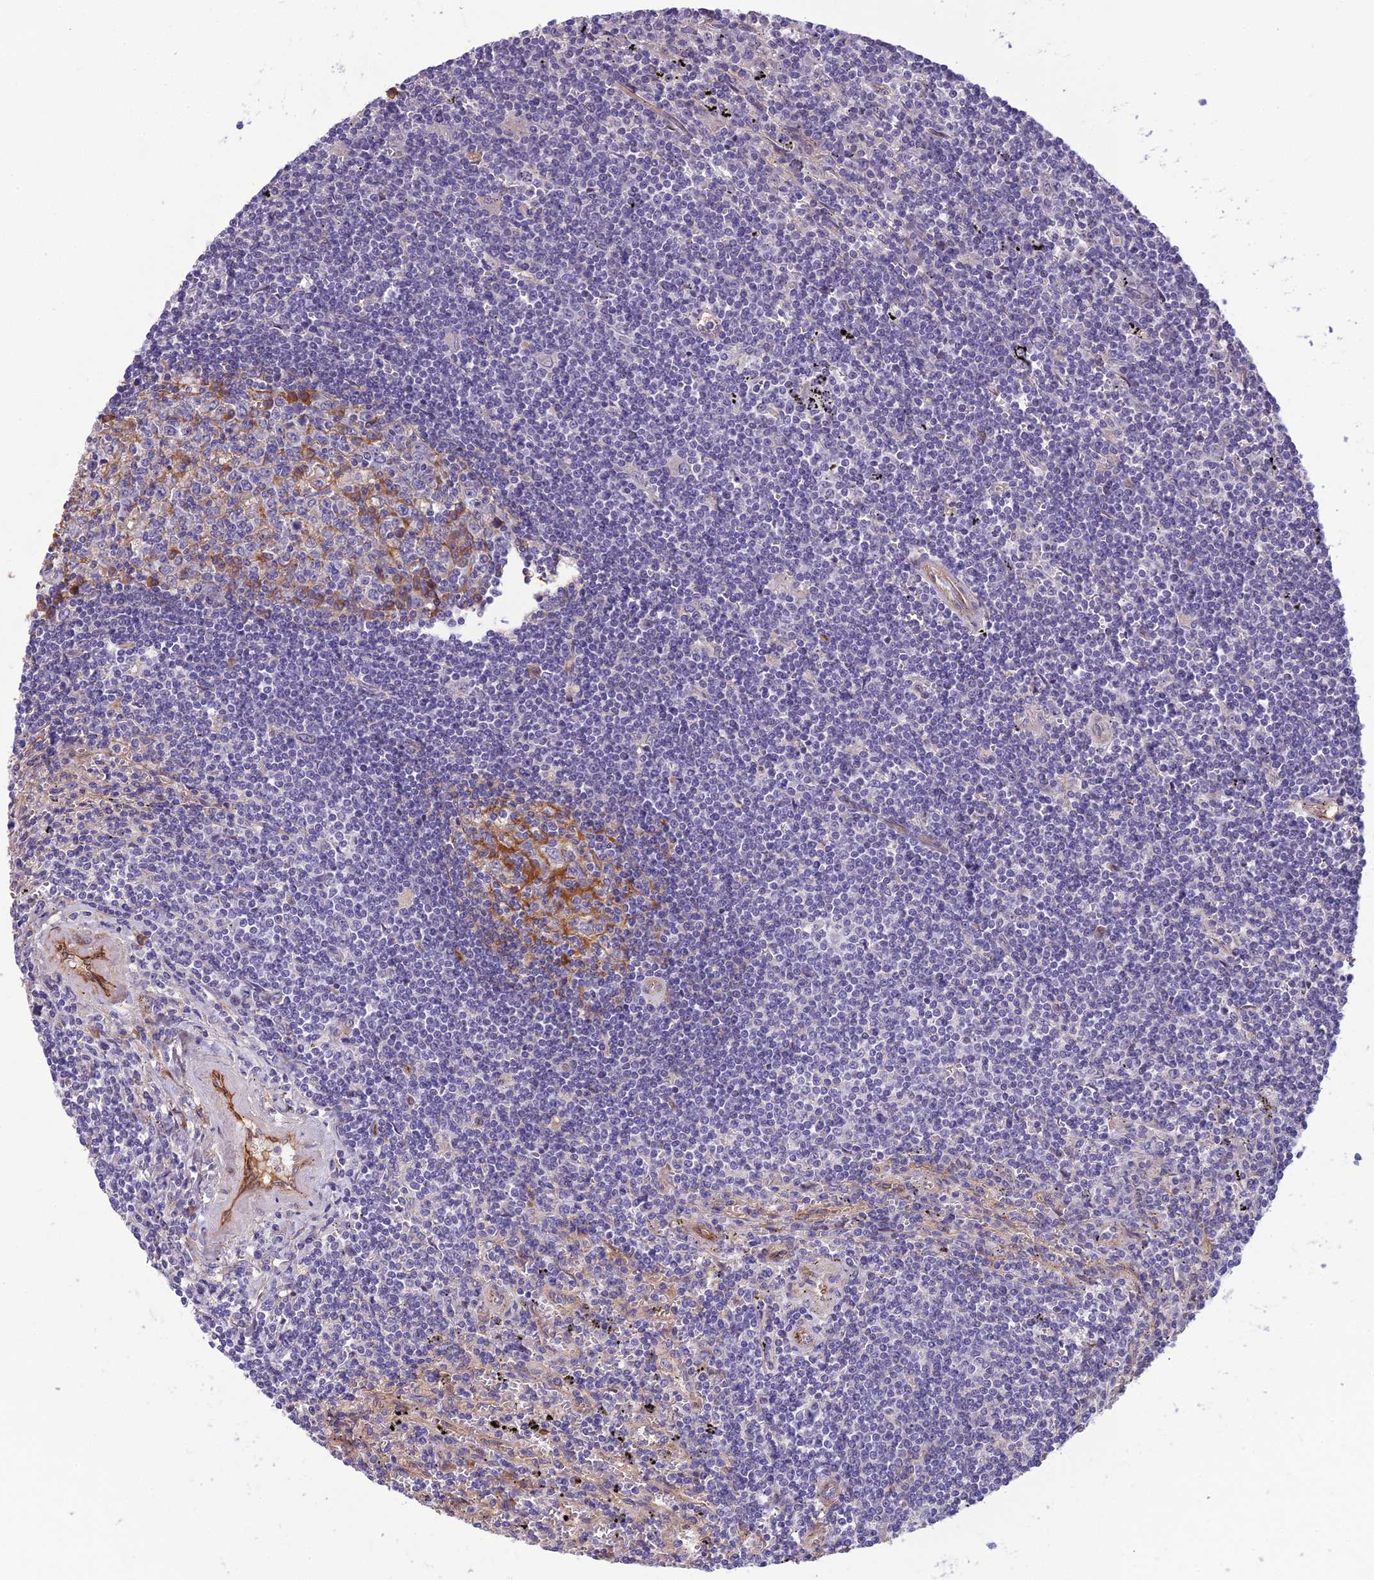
{"staining": {"intensity": "negative", "quantity": "none", "location": "none"}, "tissue": "lymphoma", "cell_type": "Tumor cells", "image_type": "cancer", "snomed": [{"axis": "morphology", "description": "Malignant lymphoma, non-Hodgkin's type, Low grade"}, {"axis": "topography", "description": "Spleen"}], "caption": "A high-resolution histopathology image shows IHC staining of lymphoma, which reveals no significant positivity in tumor cells.", "gene": "TSPAN15", "patient": {"sex": "male", "age": 76}}